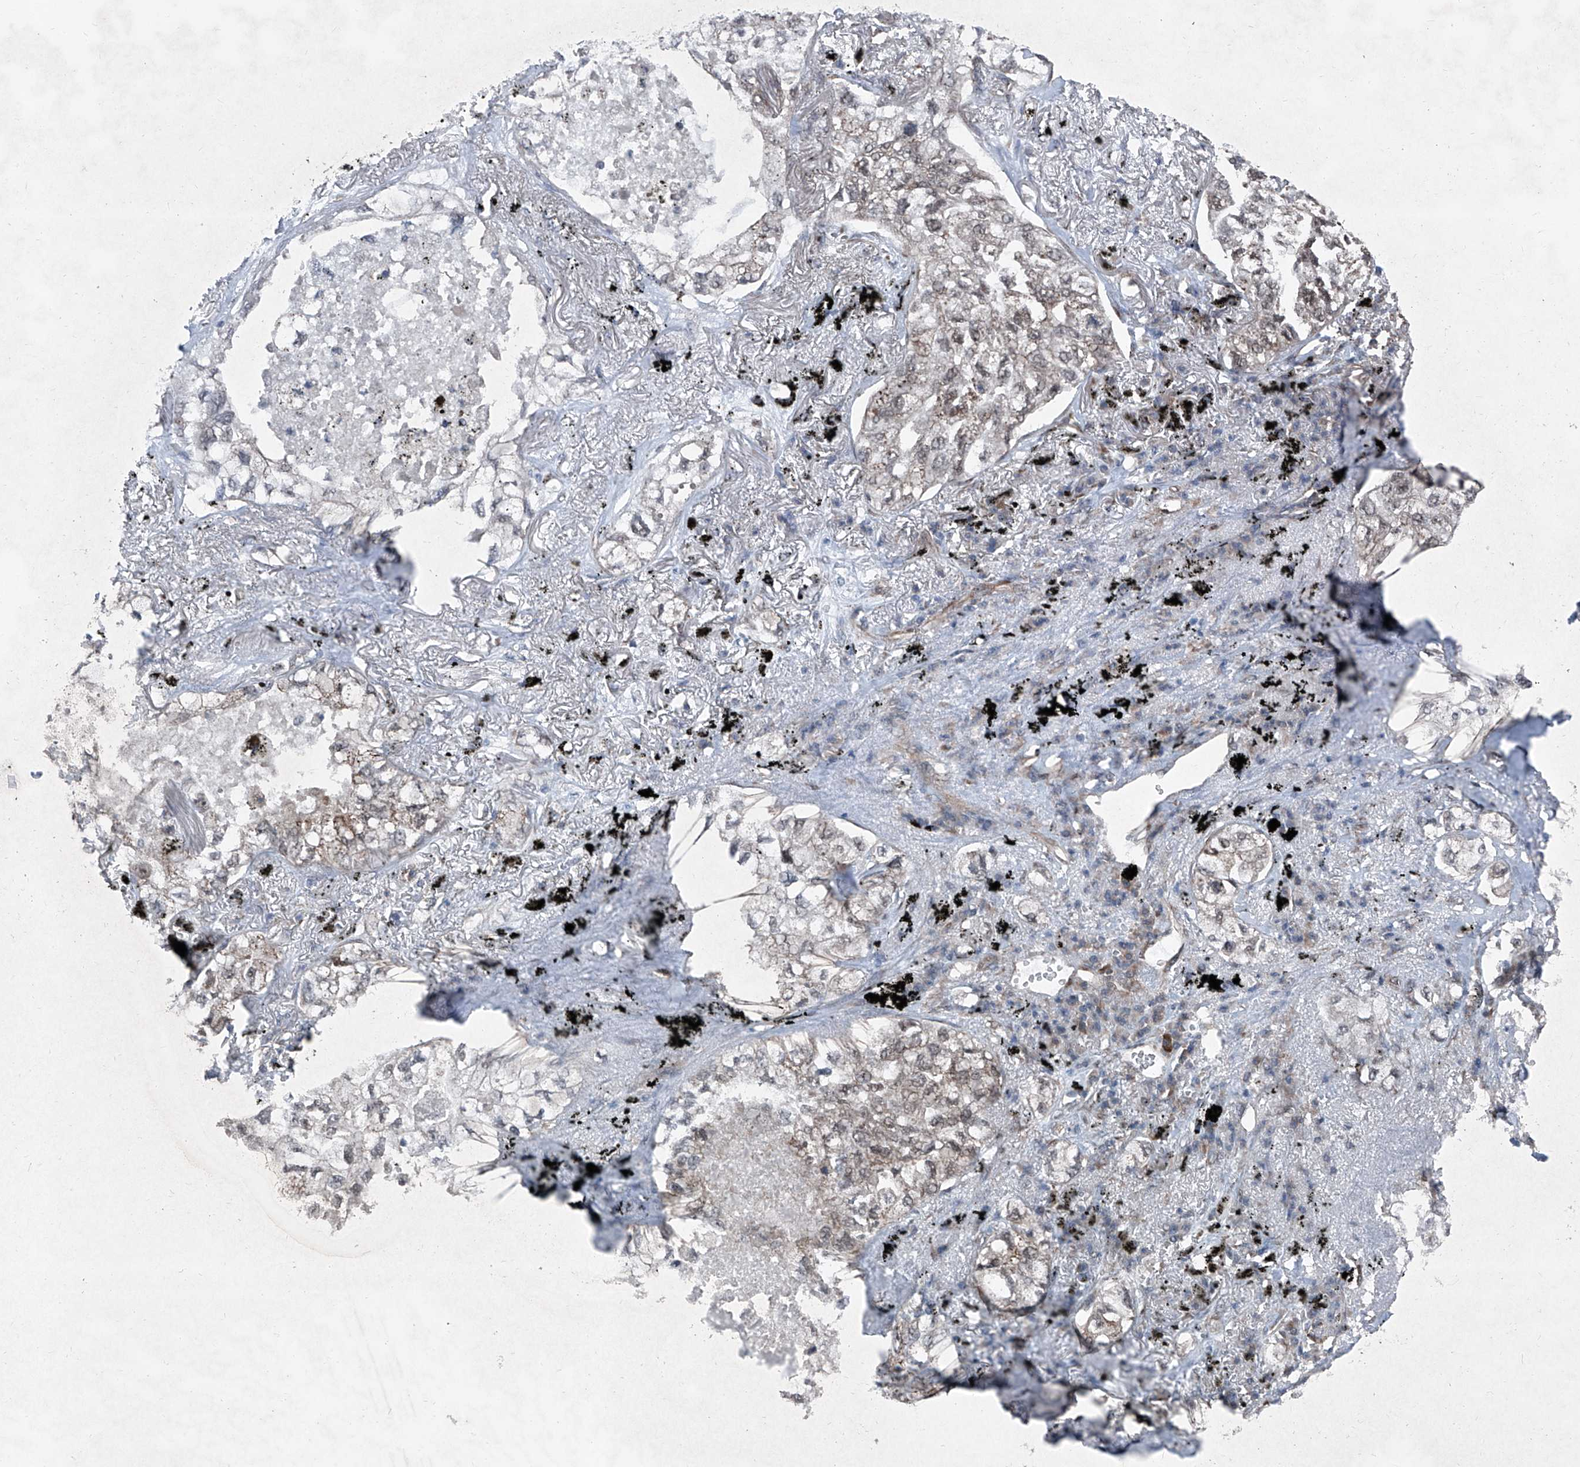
{"staining": {"intensity": "weak", "quantity": "25%-75%", "location": "cytoplasmic/membranous"}, "tissue": "lung cancer", "cell_type": "Tumor cells", "image_type": "cancer", "snomed": [{"axis": "morphology", "description": "Adenocarcinoma, NOS"}, {"axis": "topography", "description": "Lung"}], "caption": "A low amount of weak cytoplasmic/membranous positivity is identified in approximately 25%-75% of tumor cells in lung cancer (adenocarcinoma) tissue.", "gene": "COA7", "patient": {"sex": "male", "age": 65}}